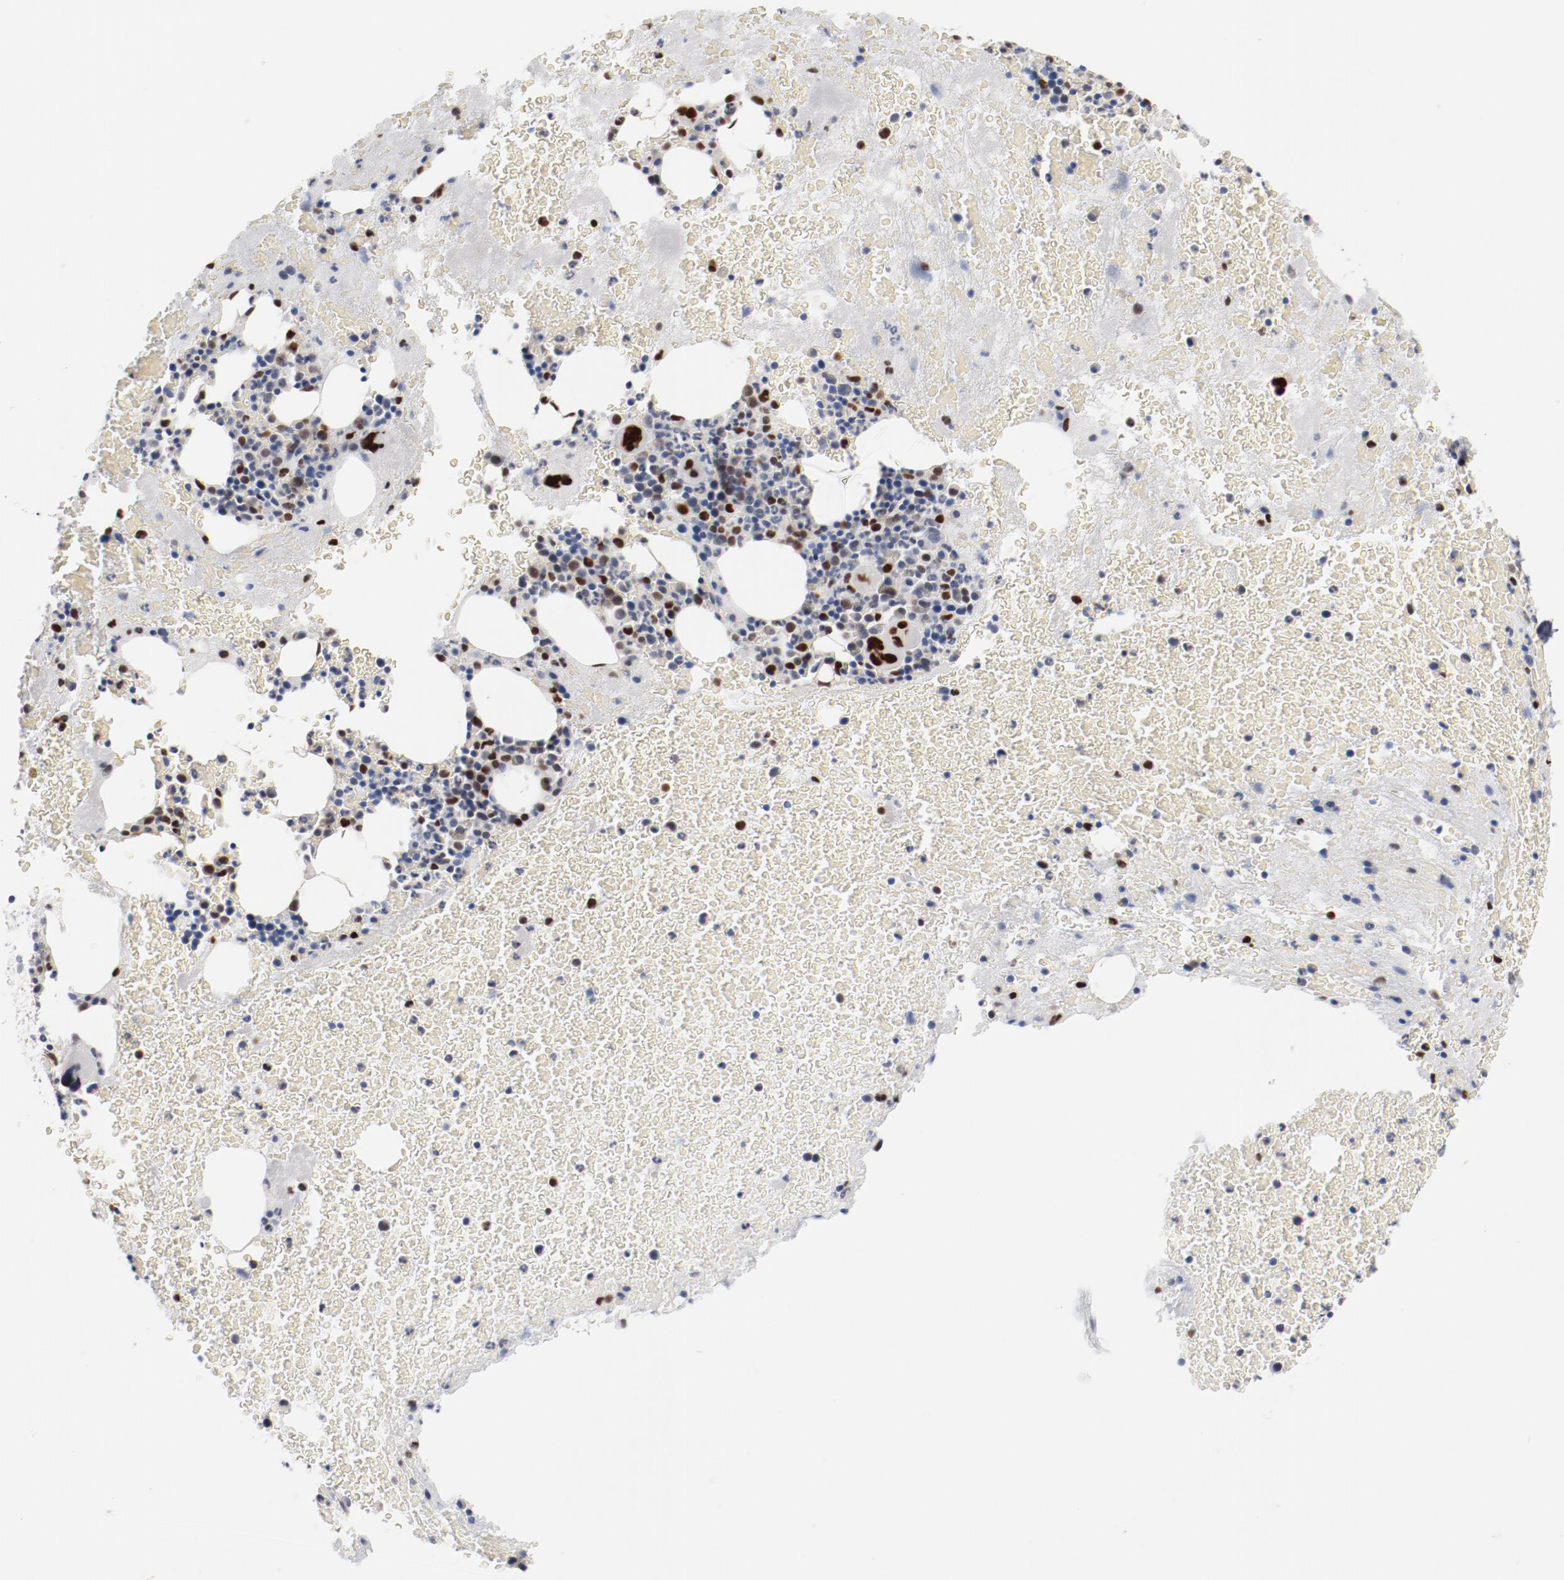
{"staining": {"intensity": "strong", "quantity": "25%-75%", "location": "nuclear"}, "tissue": "bone marrow", "cell_type": "Hematopoietic cells", "image_type": "normal", "snomed": [{"axis": "morphology", "description": "Normal tissue, NOS"}, {"axis": "topography", "description": "Bone marrow"}], "caption": "An IHC histopathology image of benign tissue is shown. Protein staining in brown labels strong nuclear positivity in bone marrow within hematopoietic cells. (Brightfield microscopy of DAB IHC at high magnification).", "gene": "ZEB2", "patient": {"sex": "male", "age": 76}}